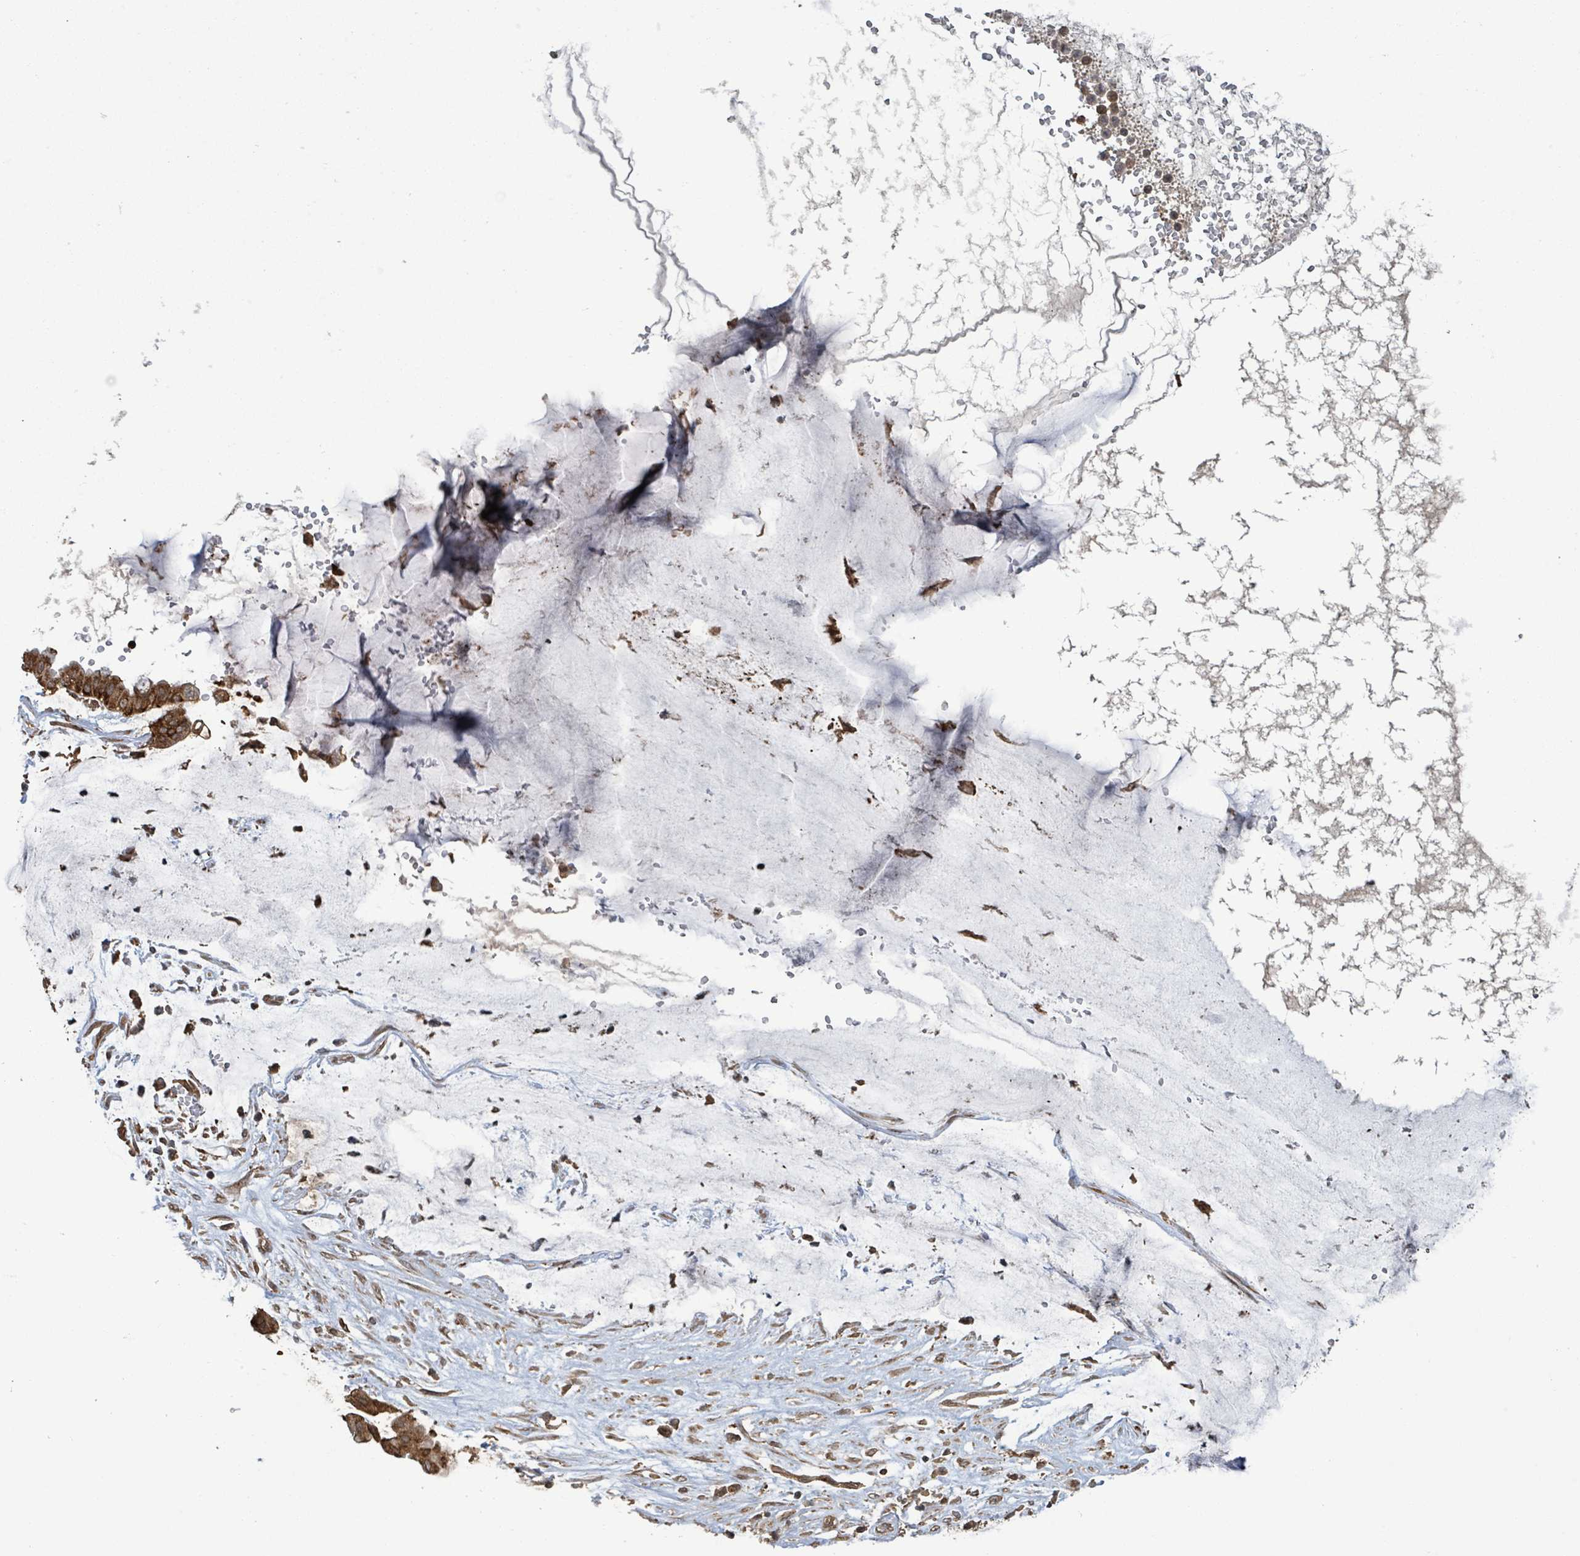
{"staining": {"intensity": "strong", "quantity": ">75%", "location": "cytoplasmic/membranous"}, "tissue": "ovarian cancer", "cell_type": "Tumor cells", "image_type": "cancer", "snomed": [{"axis": "morphology", "description": "Cystadenocarcinoma, mucinous, NOS"}, {"axis": "topography", "description": "Ovary"}], "caption": "Protein staining of ovarian mucinous cystadenocarcinoma tissue reveals strong cytoplasmic/membranous positivity in about >75% of tumor cells.", "gene": "KLC1", "patient": {"sex": "female", "age": 73}}